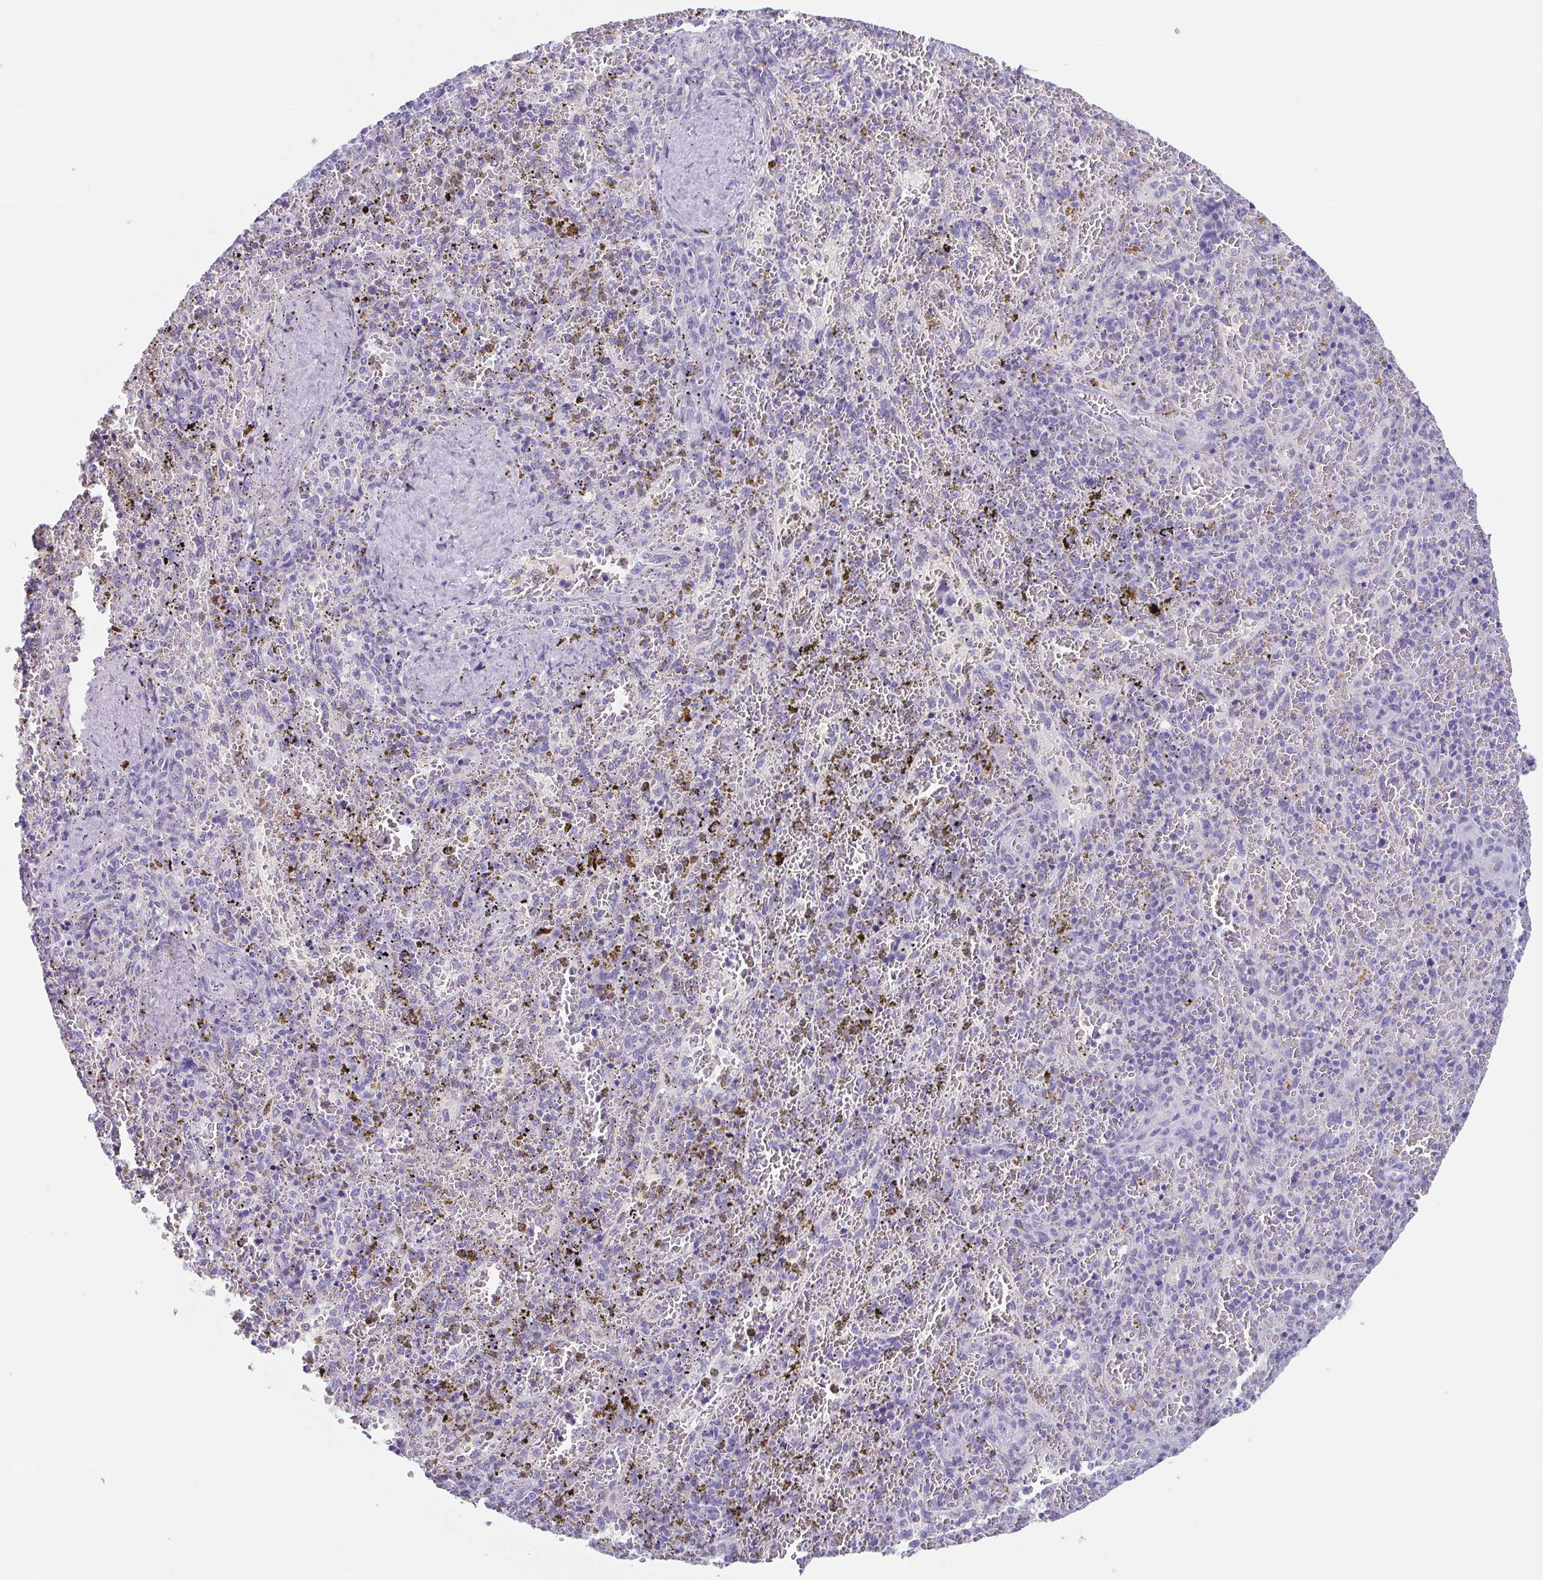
{"staining": {"intensity": "negative", "quantity": "none", "location": "none"}, "tissue": "spleen", "cell_type": "Cells in red pulp", "image_type": "normal", "snomed": [{"axis": "morphology", "description": "Normal tissue, NOS"}, {"axis": "topography", "description": "Spleen"}], "caption": "Spleen stained for a protein using IHC demonstrates no staining cells in red pulp.", "gene": "TAGLN3", "patient": {"sex": "female", "age": 50}}